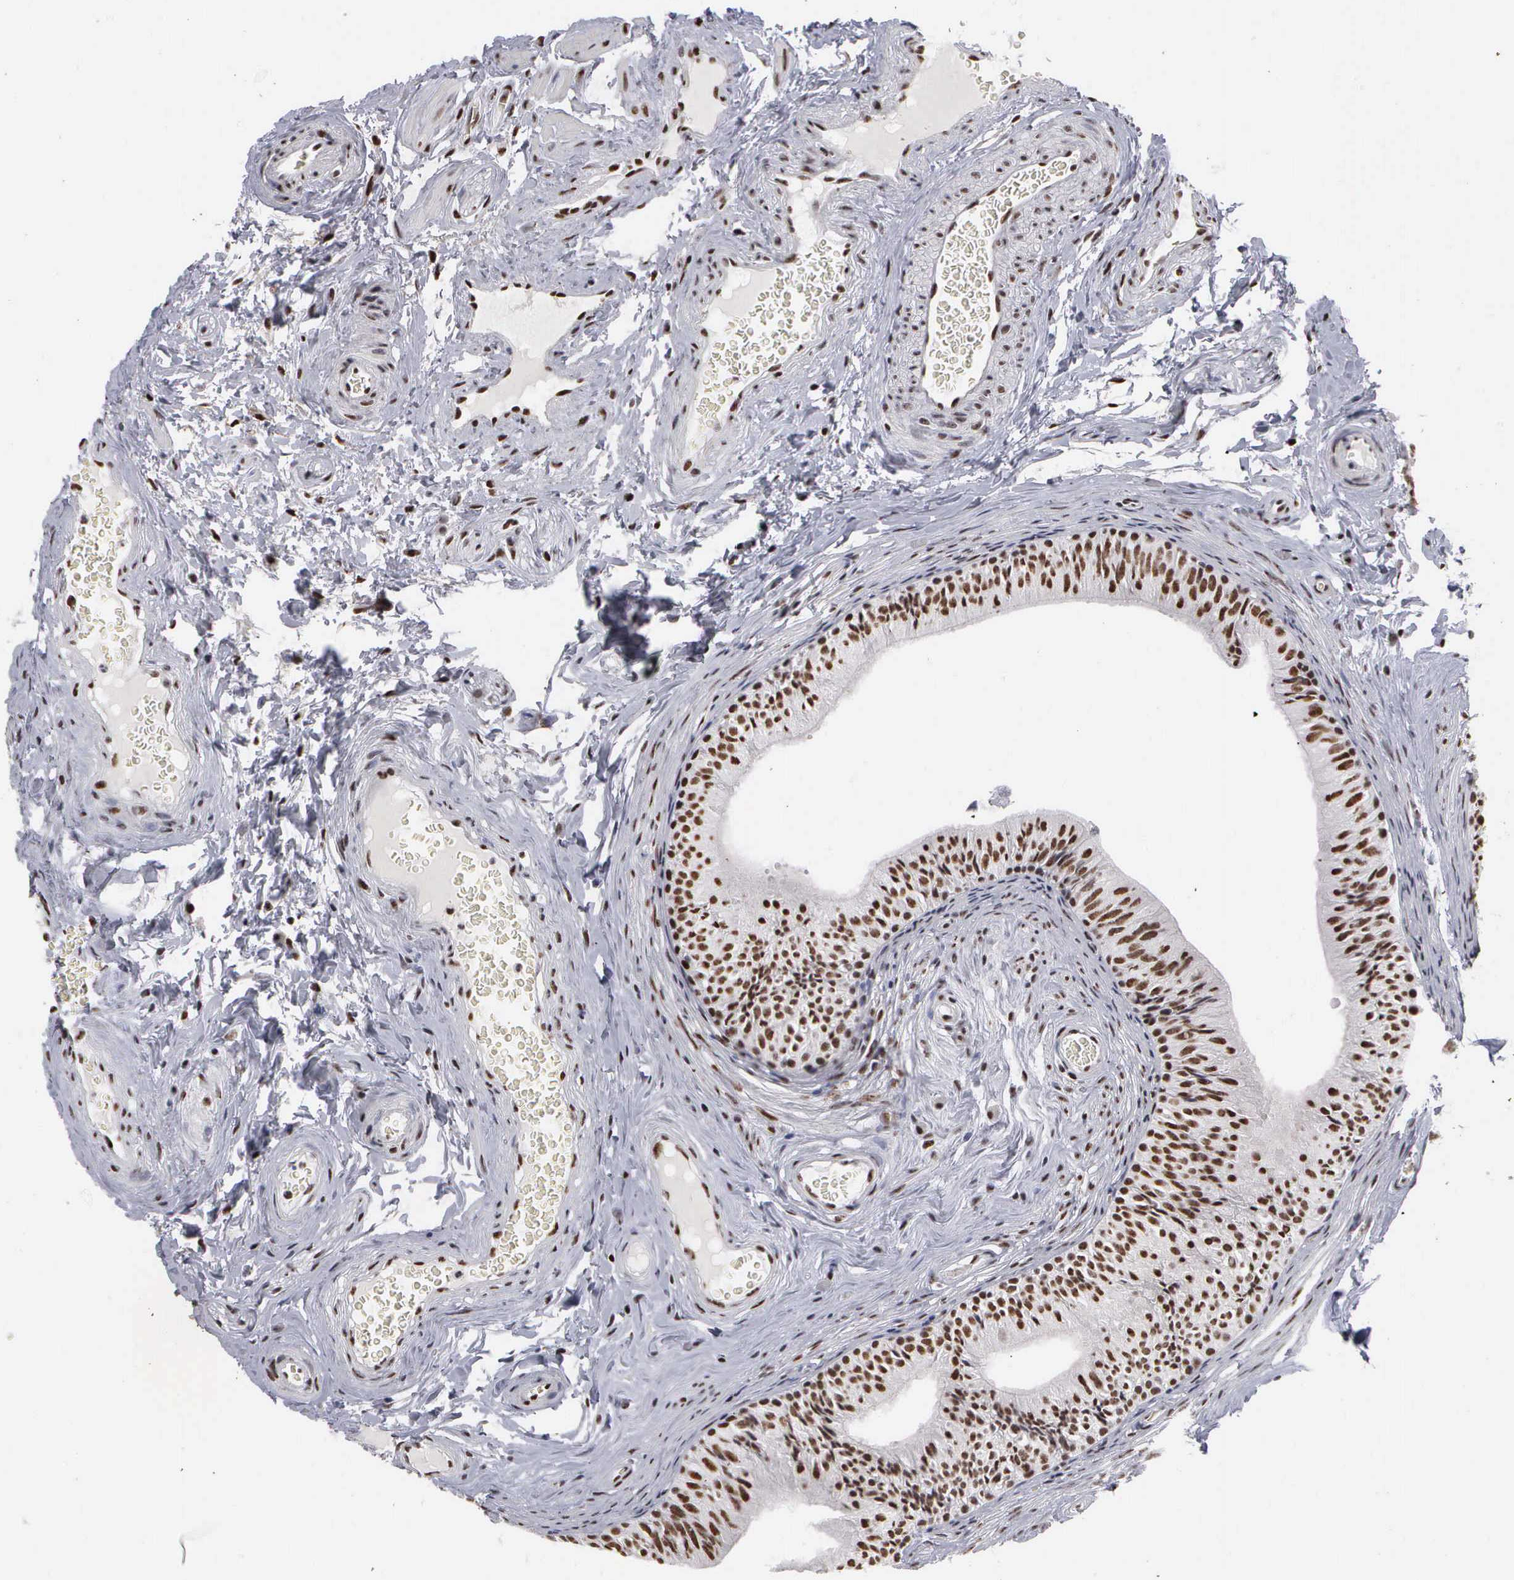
{"staining": {"intensity": "strong", "quantity": ">75%", "location": "nuclear"}, "tissue": "epididymis", "cell_type": "Glandular cells", "image_type": "normal", "snomed": [{"axis": "morphology", "description": "Normal tissue, NOS"}, {"axis": "topography", "description": "Epididymis"}], "caption": "Glandular cells show strong nuclear staining in approximately >75% of cells in unremarkable epididymis. (Stains: DAB (3,3'-diaminobenzidine) in brown, nuclei in blue, Microscopy: brightfield microscopy at high magnification).", "gene": "KIAA0586", "patient": {"sex": "male", "age": 23}}